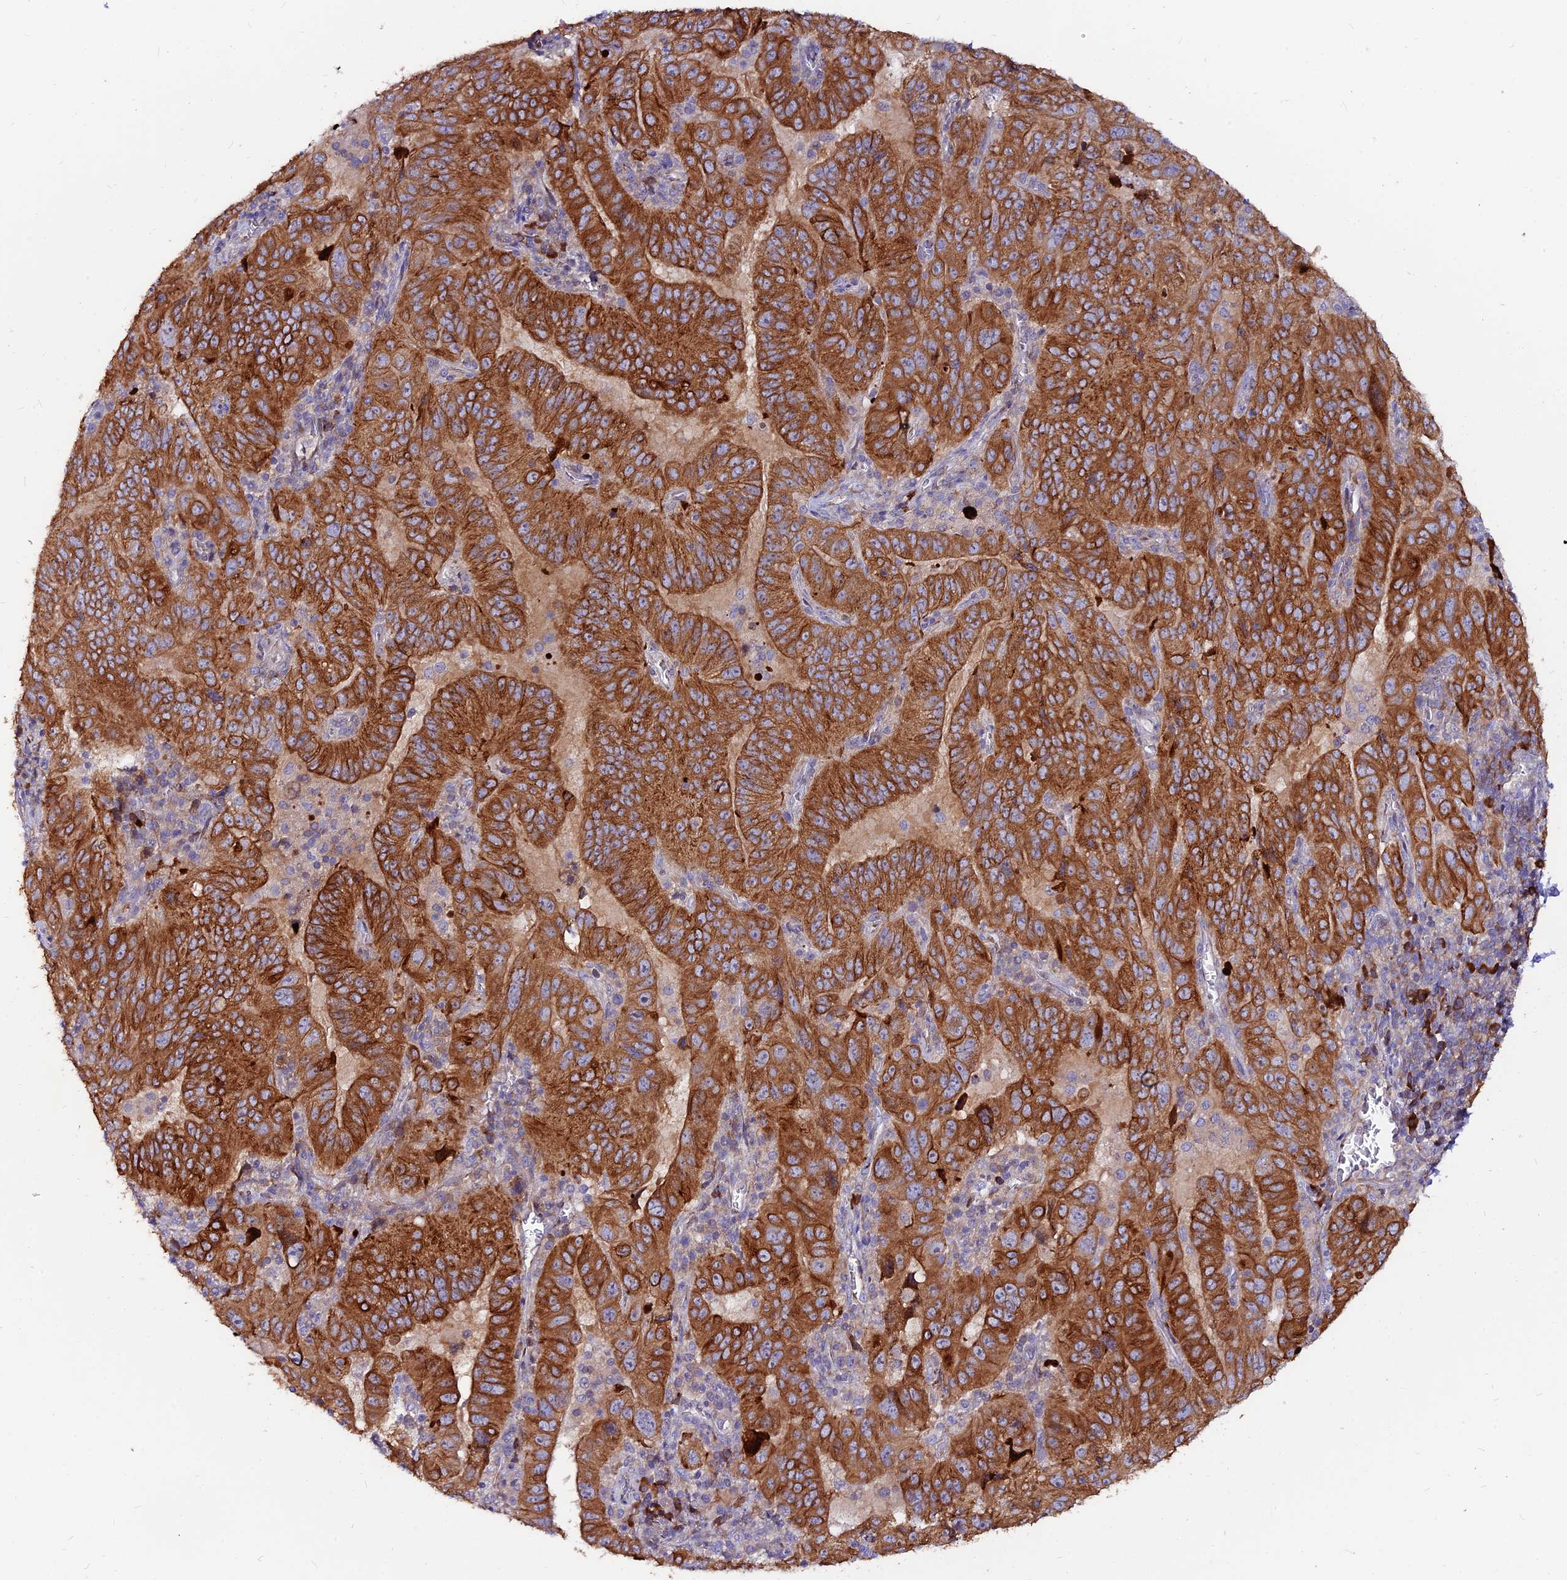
{"staining": {"intensity": "strong", "quantity": ">75%", "location": "cytoplasmic/membranous"}, "tissue": "pancreatic cancer", "cell_type": "Tumor cells", "image_type": "cancer", "snomed": [{"axis": "morphology", "description": "Adenocarcinoma, NOS"}, {"axis": "topography", "description": "Pancreas"}], "caption": "Pancreatic cancer stained with a brown dye shows strong cytoplasmic/membranous positive staining in about >75% of tumor cells.", "gene": "DENND2D", "patient": {"sex": "male", "age": 63}}